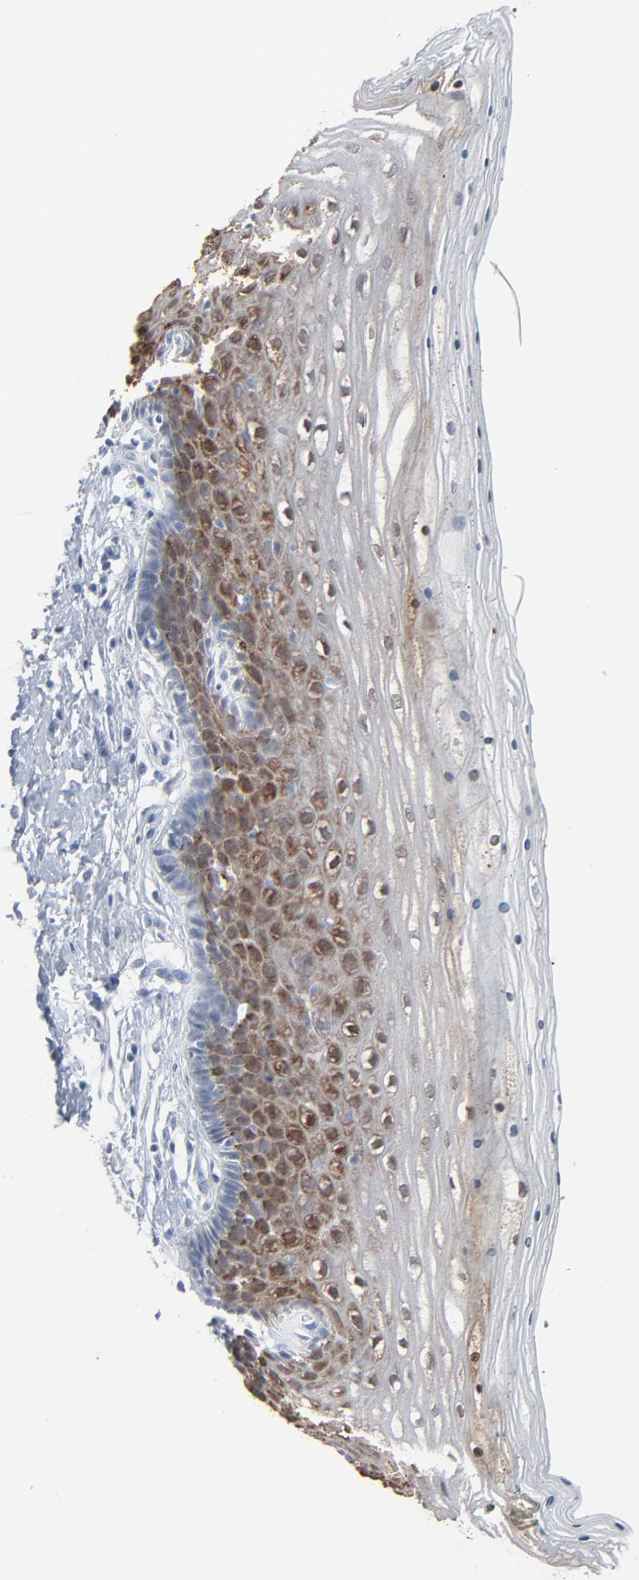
{"staining": {"intensity": "weak", "quantity": "<25%", "location": "cytoplasmic/membranous"}, "tissue": "cervix", "cell_type": "Glandular cells", "image_type": "normal", "snomed": [{"axis": "morphology", "description": "Normal tissue, NOS"}, {"axis": "topography", "description": "Cervix"}], "caption": "The photomicrograph displays no significant staining in glandular cells of cervix. (Stains: DAB (3,3'-diaminobenzidine) immunohistochemistry with hematoxylin counter stain, Microscopy: brightfield microscopy at high magnification).", "gene": "PHGDH", "patient": {"sex": "female", "age": 39}}